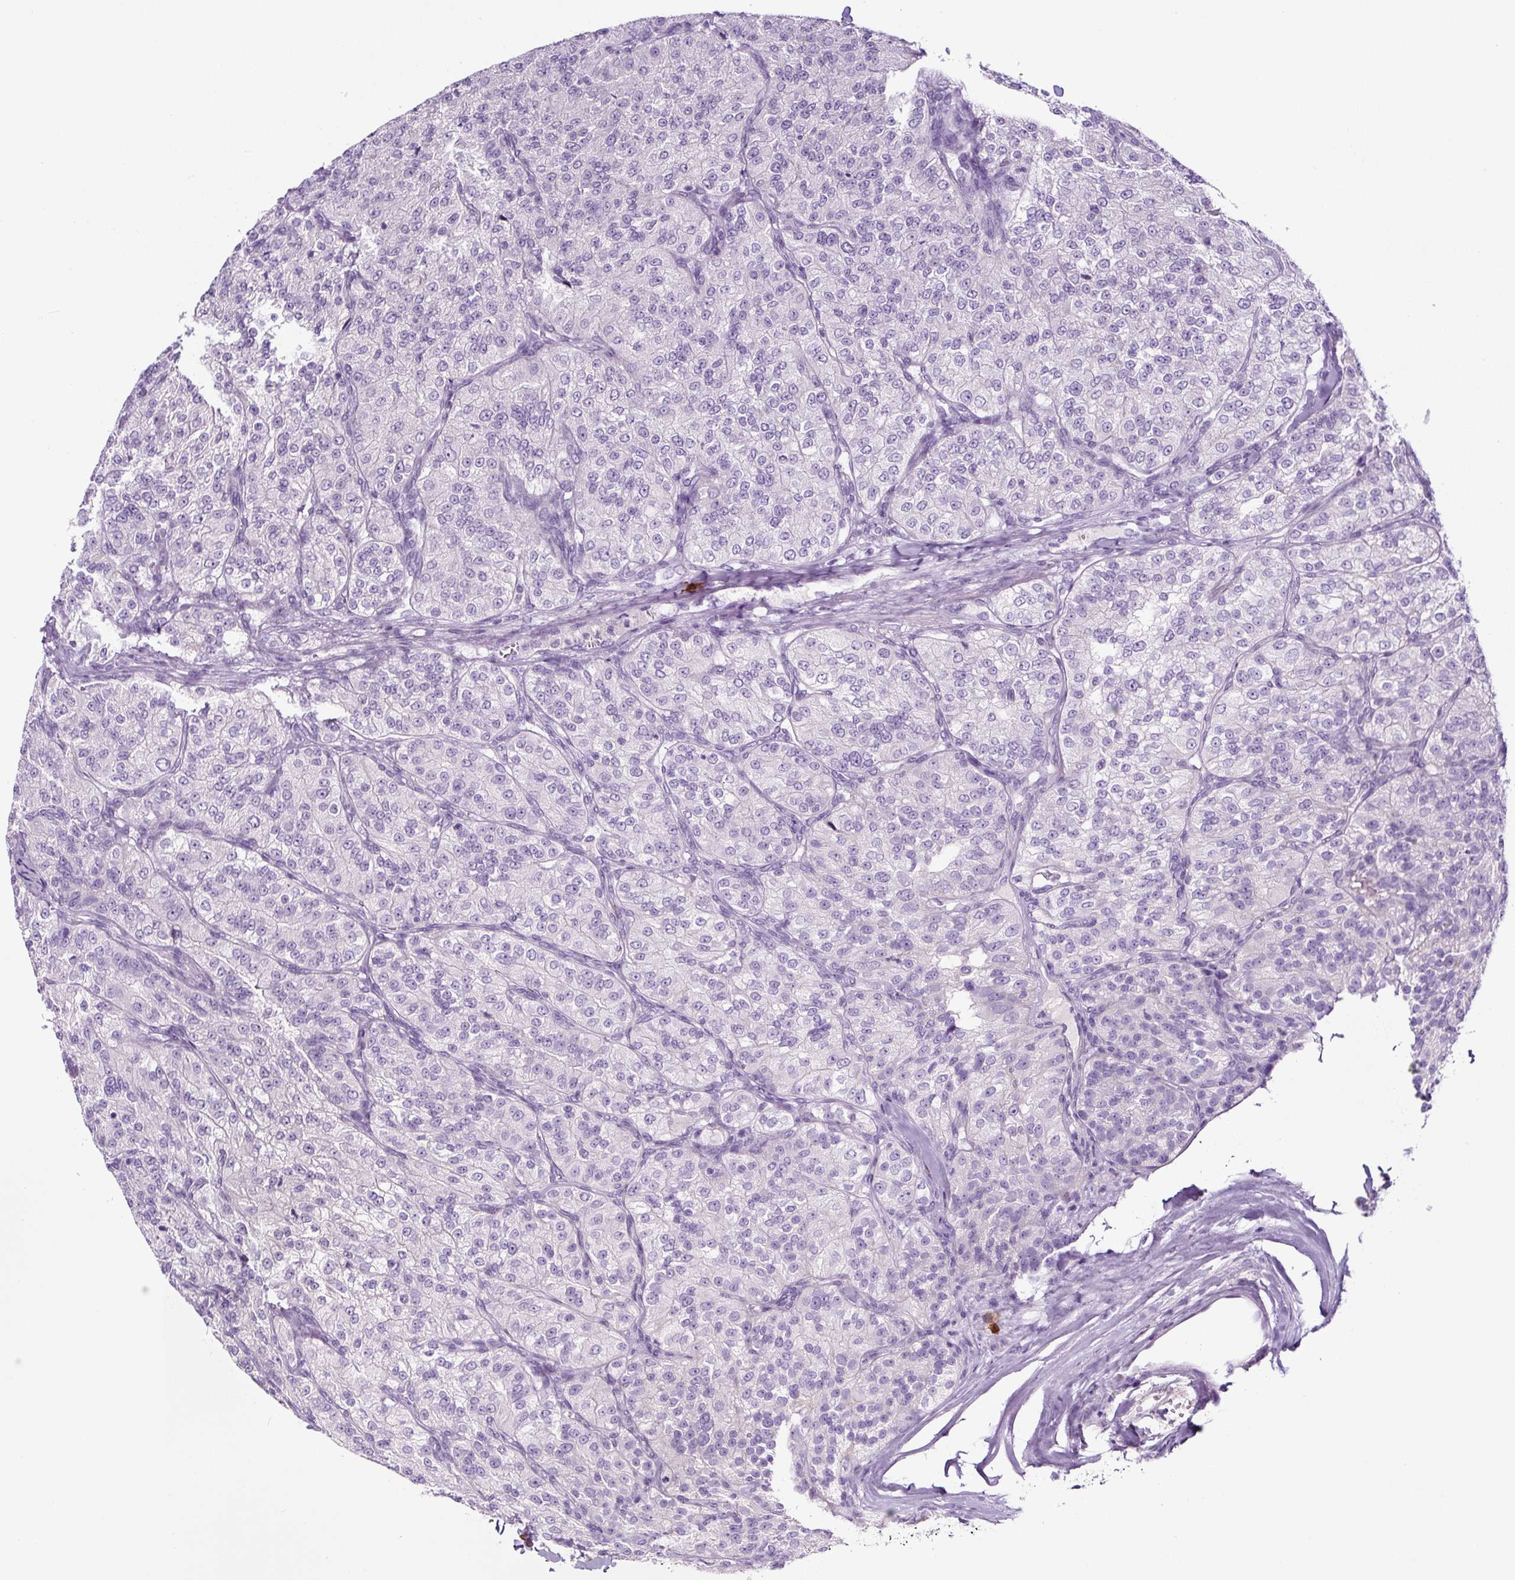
{"staining": {"intensity": "negative", "quantity": "none", "location": "none"}, "tissue": "renal cancer", "cell_type": "Tumor cells", "image_type": "cancer", "snomed": [{"axis": "morphology", "description": "Adenocarcinoma, NOS"}, {"axis": "topography", "description": "Kidney"}], "caption": "High magnification brightfield microscopy of renal adenocarcinoma stained with DAB (3,3'-diaminobenzidine) (brown) and counterstained with hematoxylin (blue): tumor cells show no significant staining. (DAB (3,3'-diaminobenzidine) immunohistochemistry (IHC) with hematoxylin counter stain).", "gene": "RNF212B", "patient": {"sex": "female", "age": 63}}